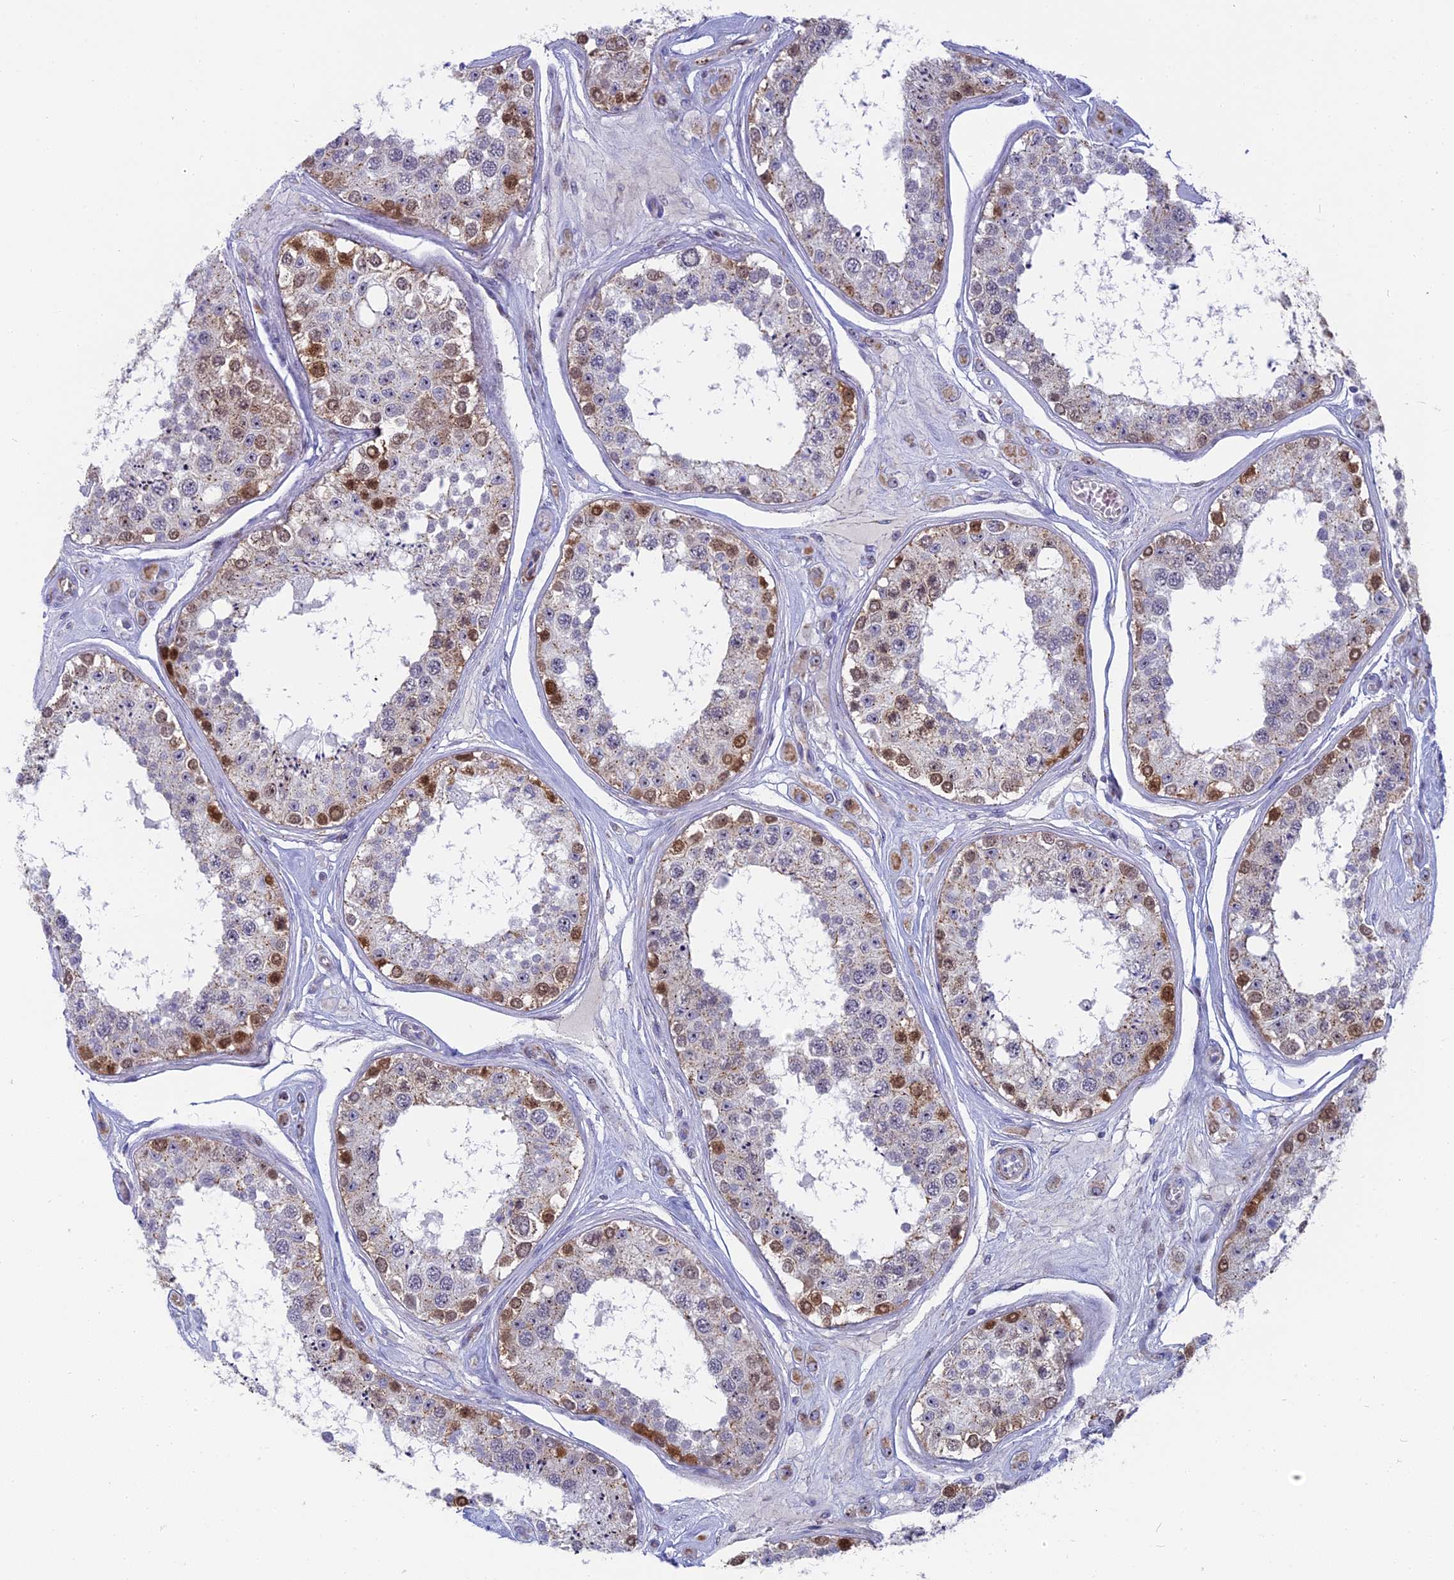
{"staining": {"intensity": "strong", "quantity": "<25%", "location": "cytoplasmic/membranous,nuclear"}, "tissue": "testis", "cell_type": "Cells in seminiferous ducts", "image_type": "normal", "snomed": [{"axis": "morphology", "description": "Normal tissue, NOS"}, {"axis": "topography", "description": "Testis"}], "caption": "About <25% of cells in seminiferous ducts in benign human testis show strong cytoplasmic/membranous,nuclear protein positivity as visualized by brown immunohistochemical staining.", "gene": "DTWD1", "patient": {"sex": "male", "age": 25}}